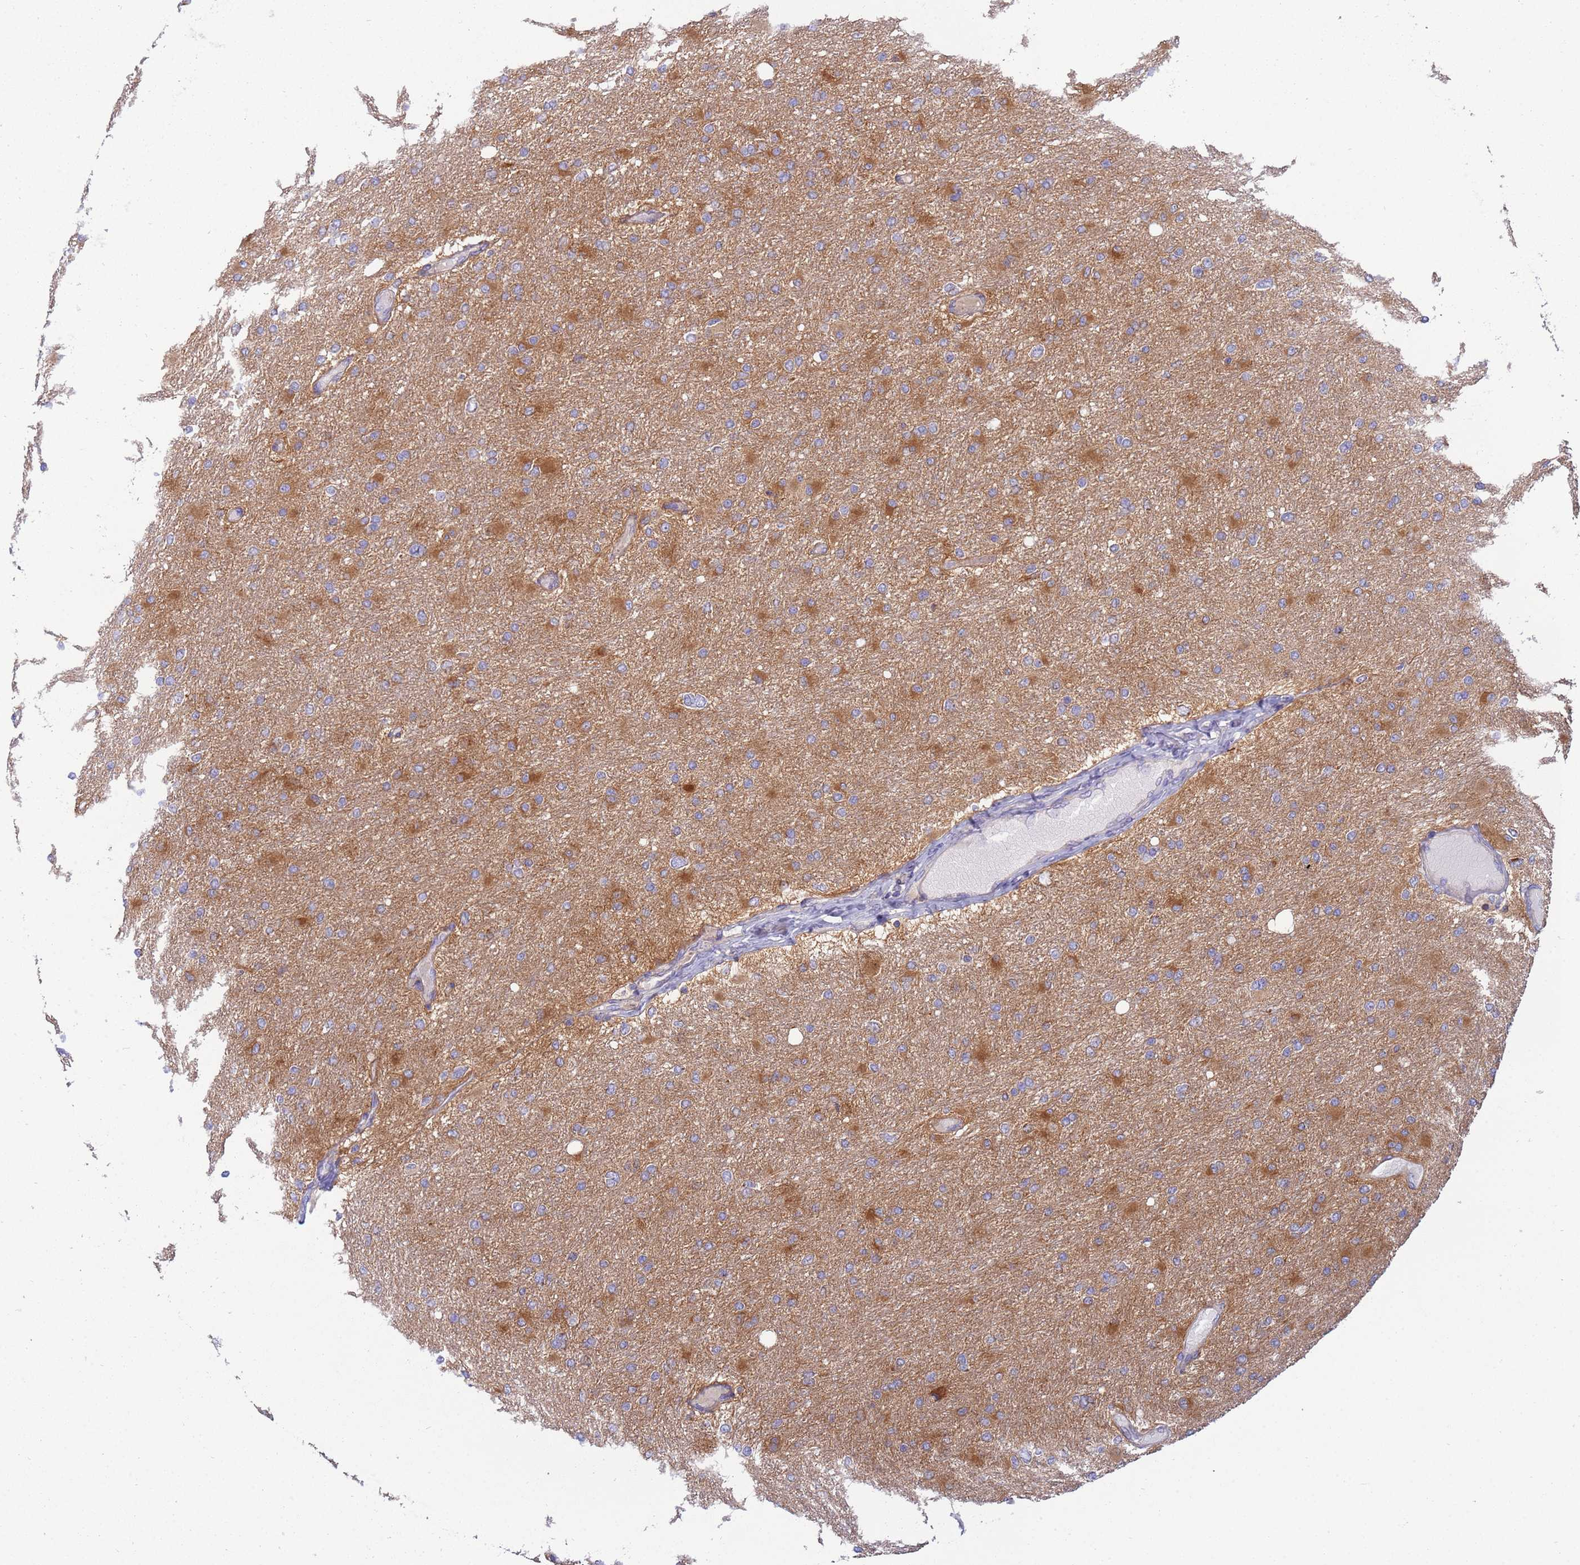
{"staining": {"intensity": "moderate", "quantity": "25%-75%", "location": "cytoplasmic/membranous"}, "tissue": "glioma", "cell_type": "Tumor cells", "image_type": "cancer", "snomed": [{"axis": "morphology", "description": "Glioma, malignant, High grade"}, {"axis": "topography", "description": "Cerebral cortex"}], "caption": "Tumor cells reveal moderate cytoplasmic/membranous staining in about 25%-75% of cells in glioma. The staining was performed using DAB (3,3'-diaminobenzidine), with brown indicating positive protein expression. Nuclei are stained blue with hematoxylin.", "gene": "UQCRQ", "patient": {"sex": "female", "age": 36}}